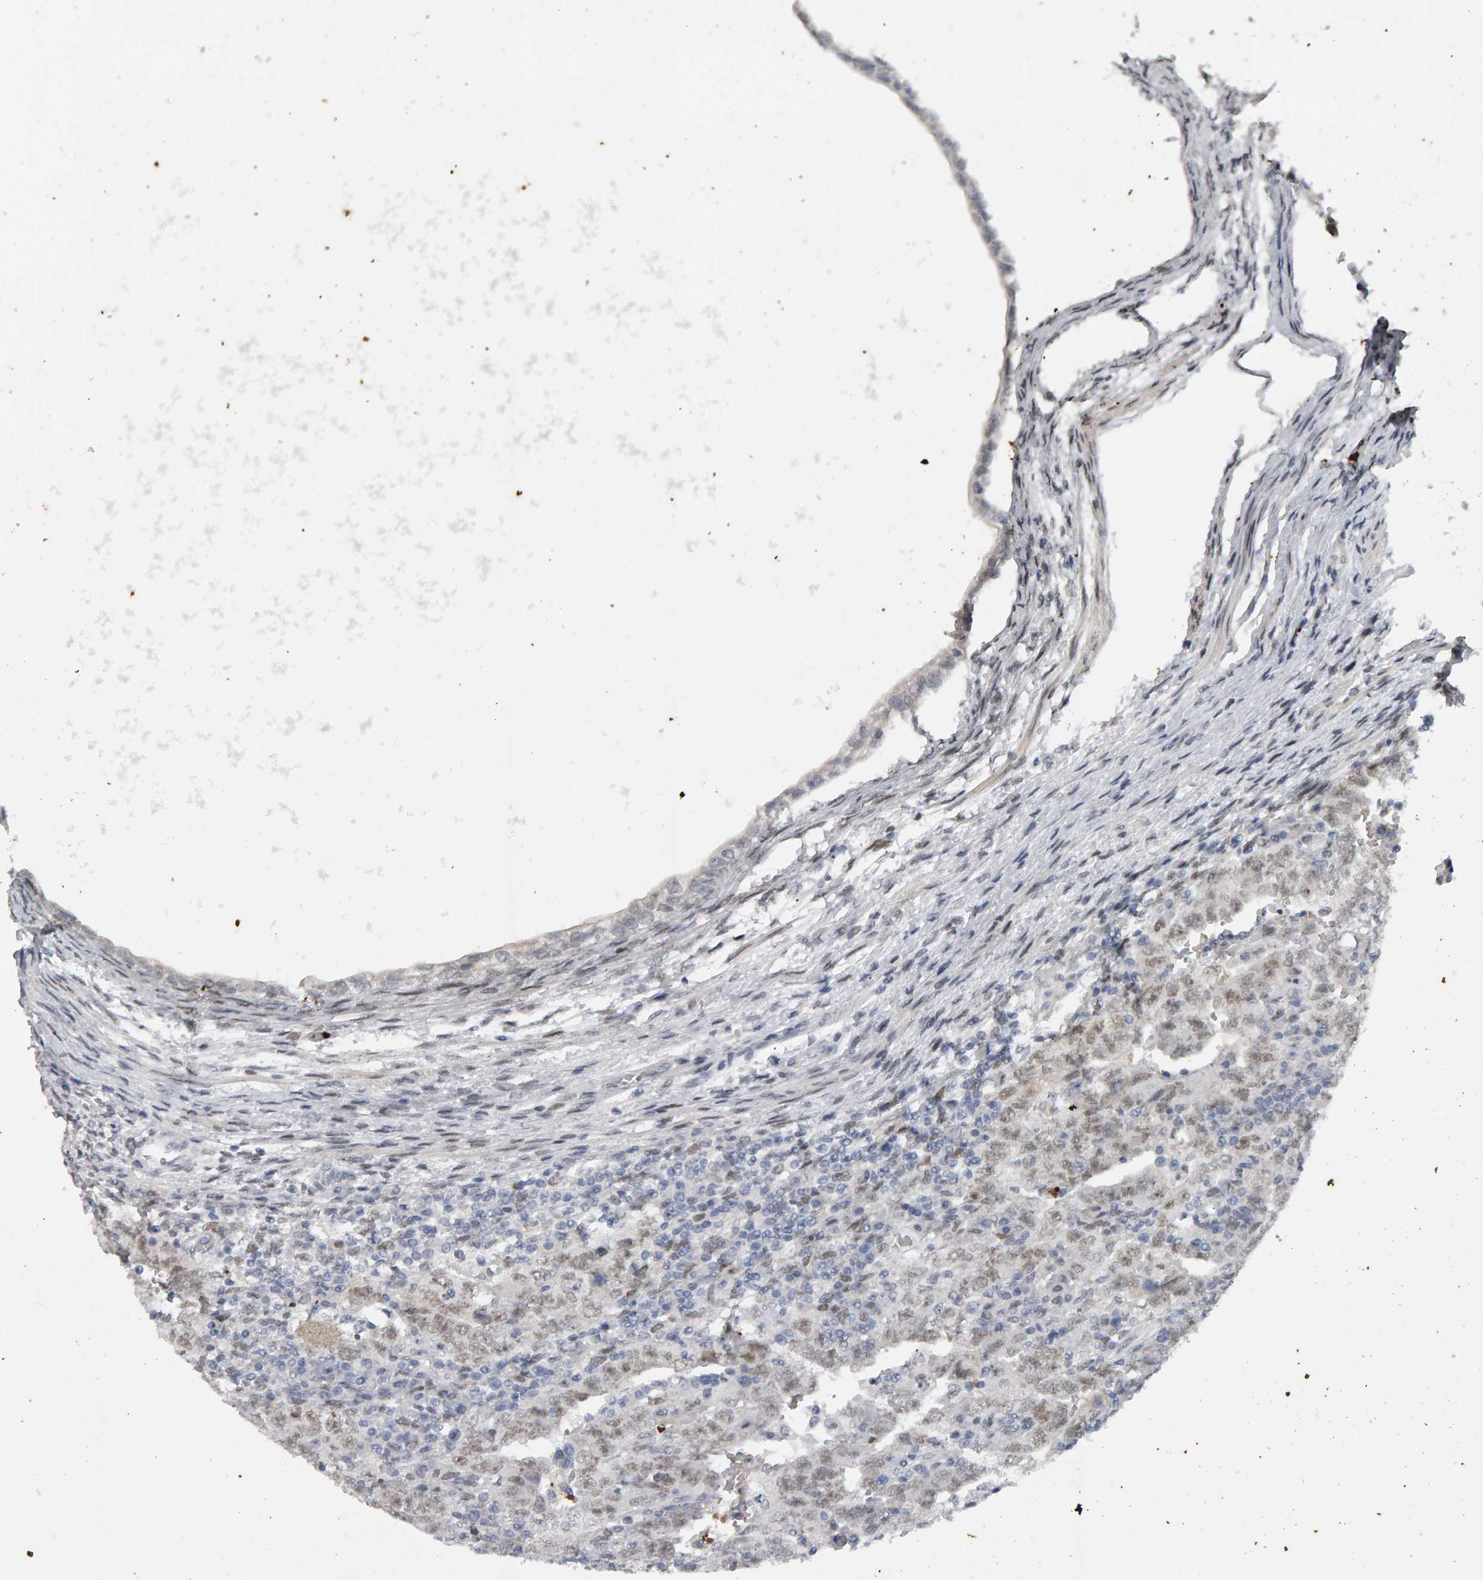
{"staining": {"intensity": "weak", "quantity": ">75%", "location": "nuclear"}, "tissue": "testis cancer", "cell_type": "Tumor cells", "image_type": "cancer", "snomed": [{"axis": "morphology", "description": "Carcinoma, Embryonal, NOS"}, {"axis": "topography", "description": "Testis"}], "caption": "A low amount of weak nuclear positivity is appreciated in about >75% of tumor cells in testis embryonal carcinoma tissue. Using DAB (brown) and hematoxylin (blue) stains, captured at high magnification using brightfield microscopy.", "gene": "IPO8", "patient": {"sex": "male", "age": 26}}